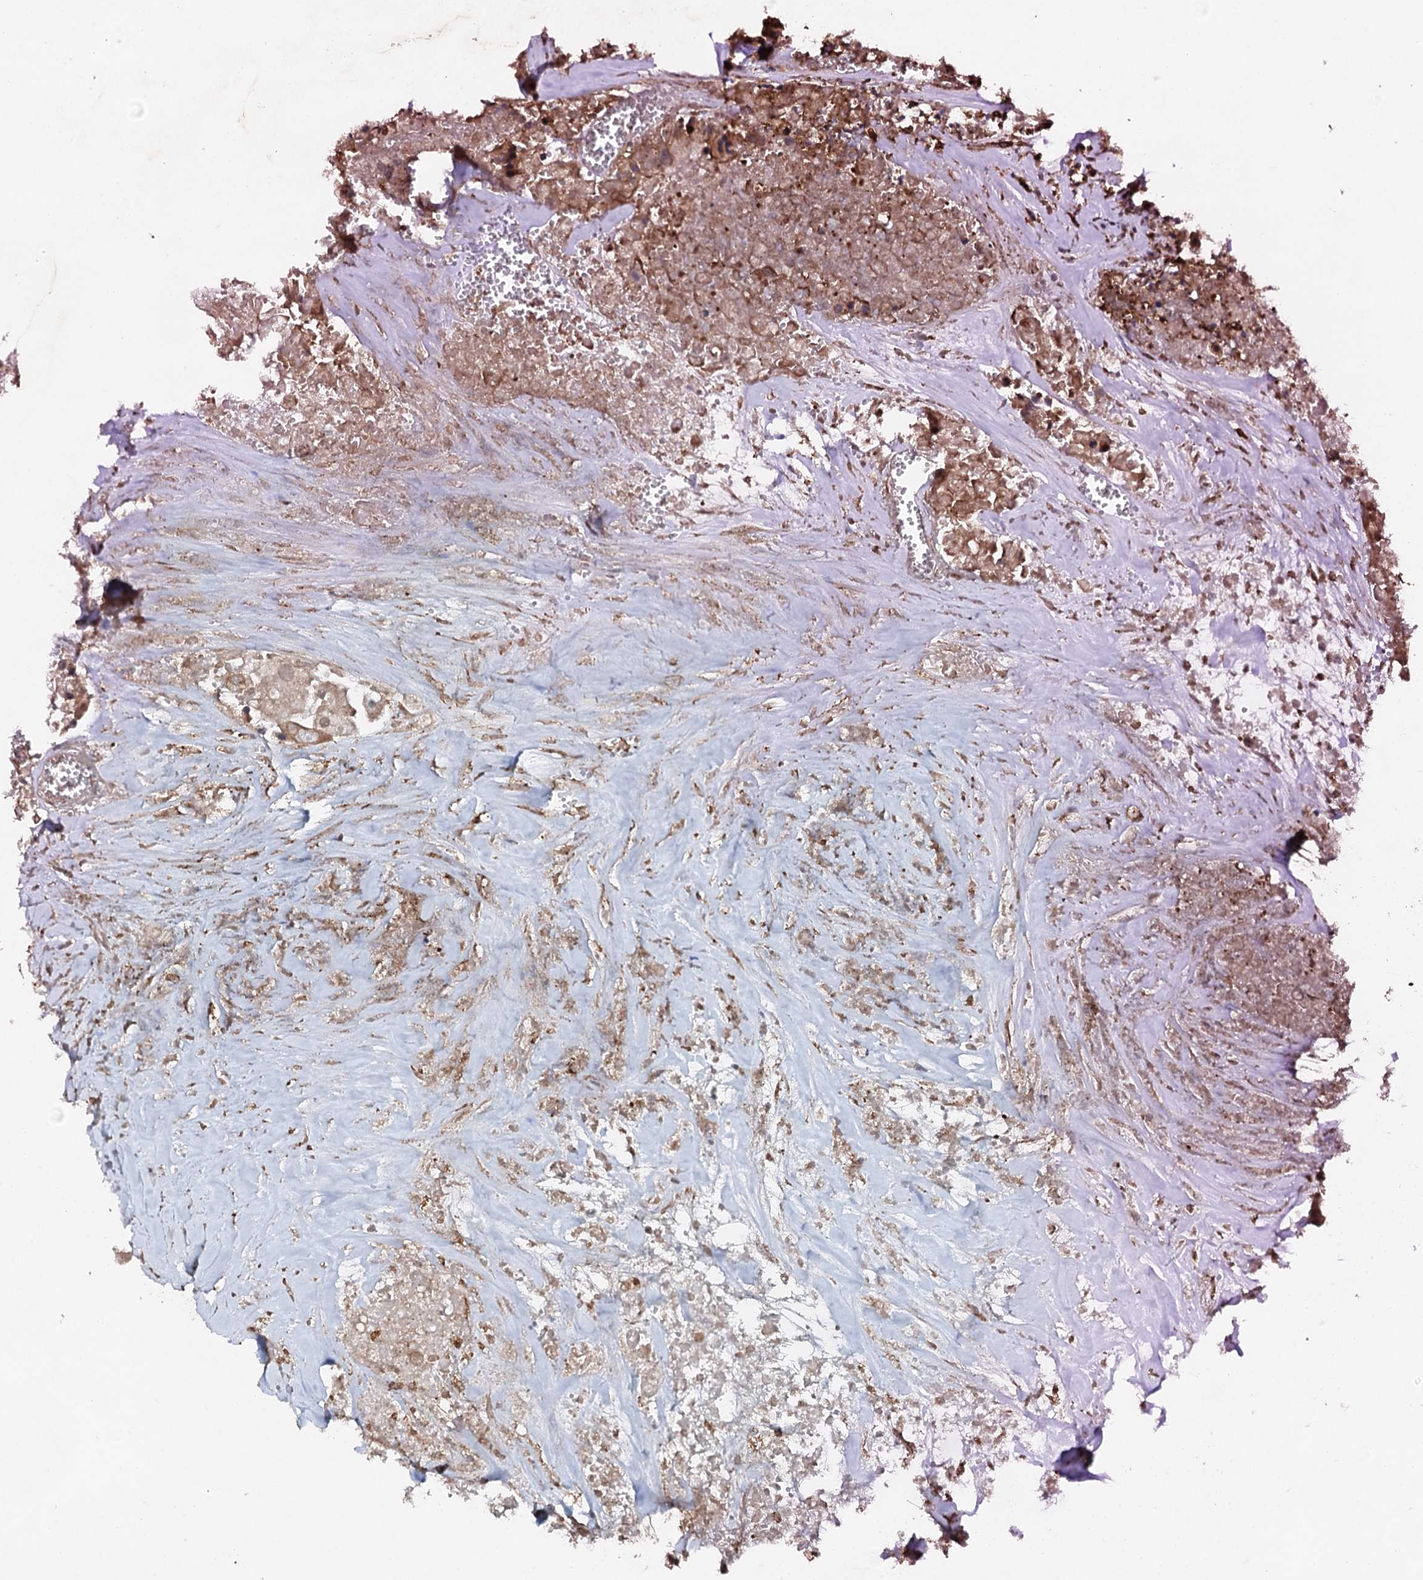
{"staining": {"intensity": "moderate", "quantity": ">75%", "location": "cytoplasmic/membranous"}, "tissue": "colorectal cancer", "cell_type": "Tumor cells", "image_type": "cancer", "snomed": [{"axis": "morphology", "description": "Adenocarcinoma, NOS"}, {"axis": "topography", "description": "Colon"}], "caption": "Colorectal cancer (adenocarcinoma) was stained to show a protein in brown. There is medium levels of moderate cytoplasmic/membranous positivity in about >75% of tumor cells.", "gene": "EDC4", "patient": {"sex": "male", "age": 77}}